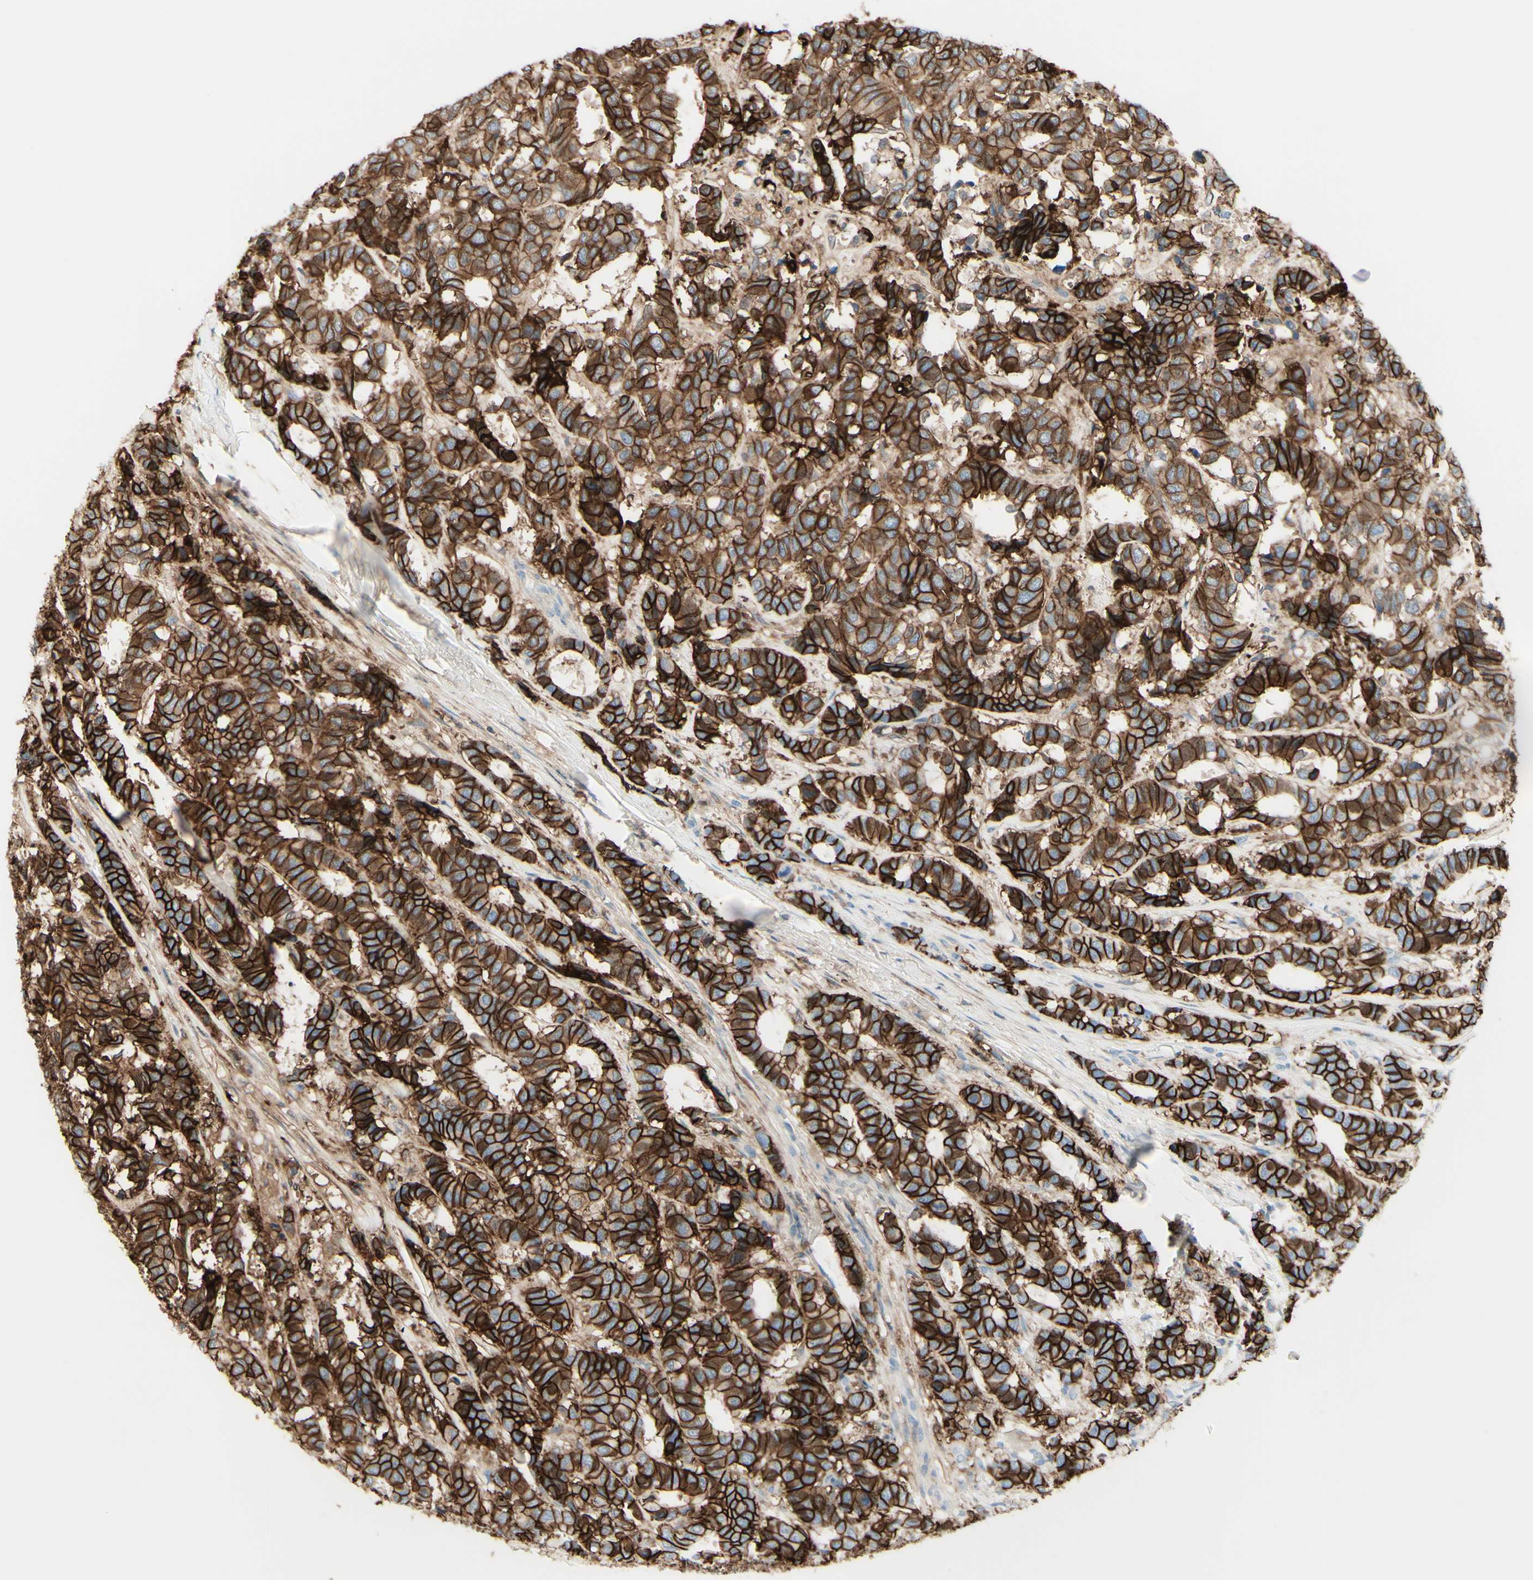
{"staining": {"intensity": "strong", "quantity": ">75%", "location": "cytoplasmic/membranous"}, "tissue": "breast cancer", "cell_type": "Tumor cells", "image_type": "cancer", "snomed": [{"axis": "morphology", "description": "Duct carcinoma"}, {"axis": "topography", "description": "Breast"}], "caption": "A high amount of strong cytoplasmic/membranous positivity is identified in approximately >75% of tumor cells in breast cancer (infiltrating ductal carcinoma) tissue.", "gene": "ALCAM", "patient": {"sex": "female", "age": 87}}